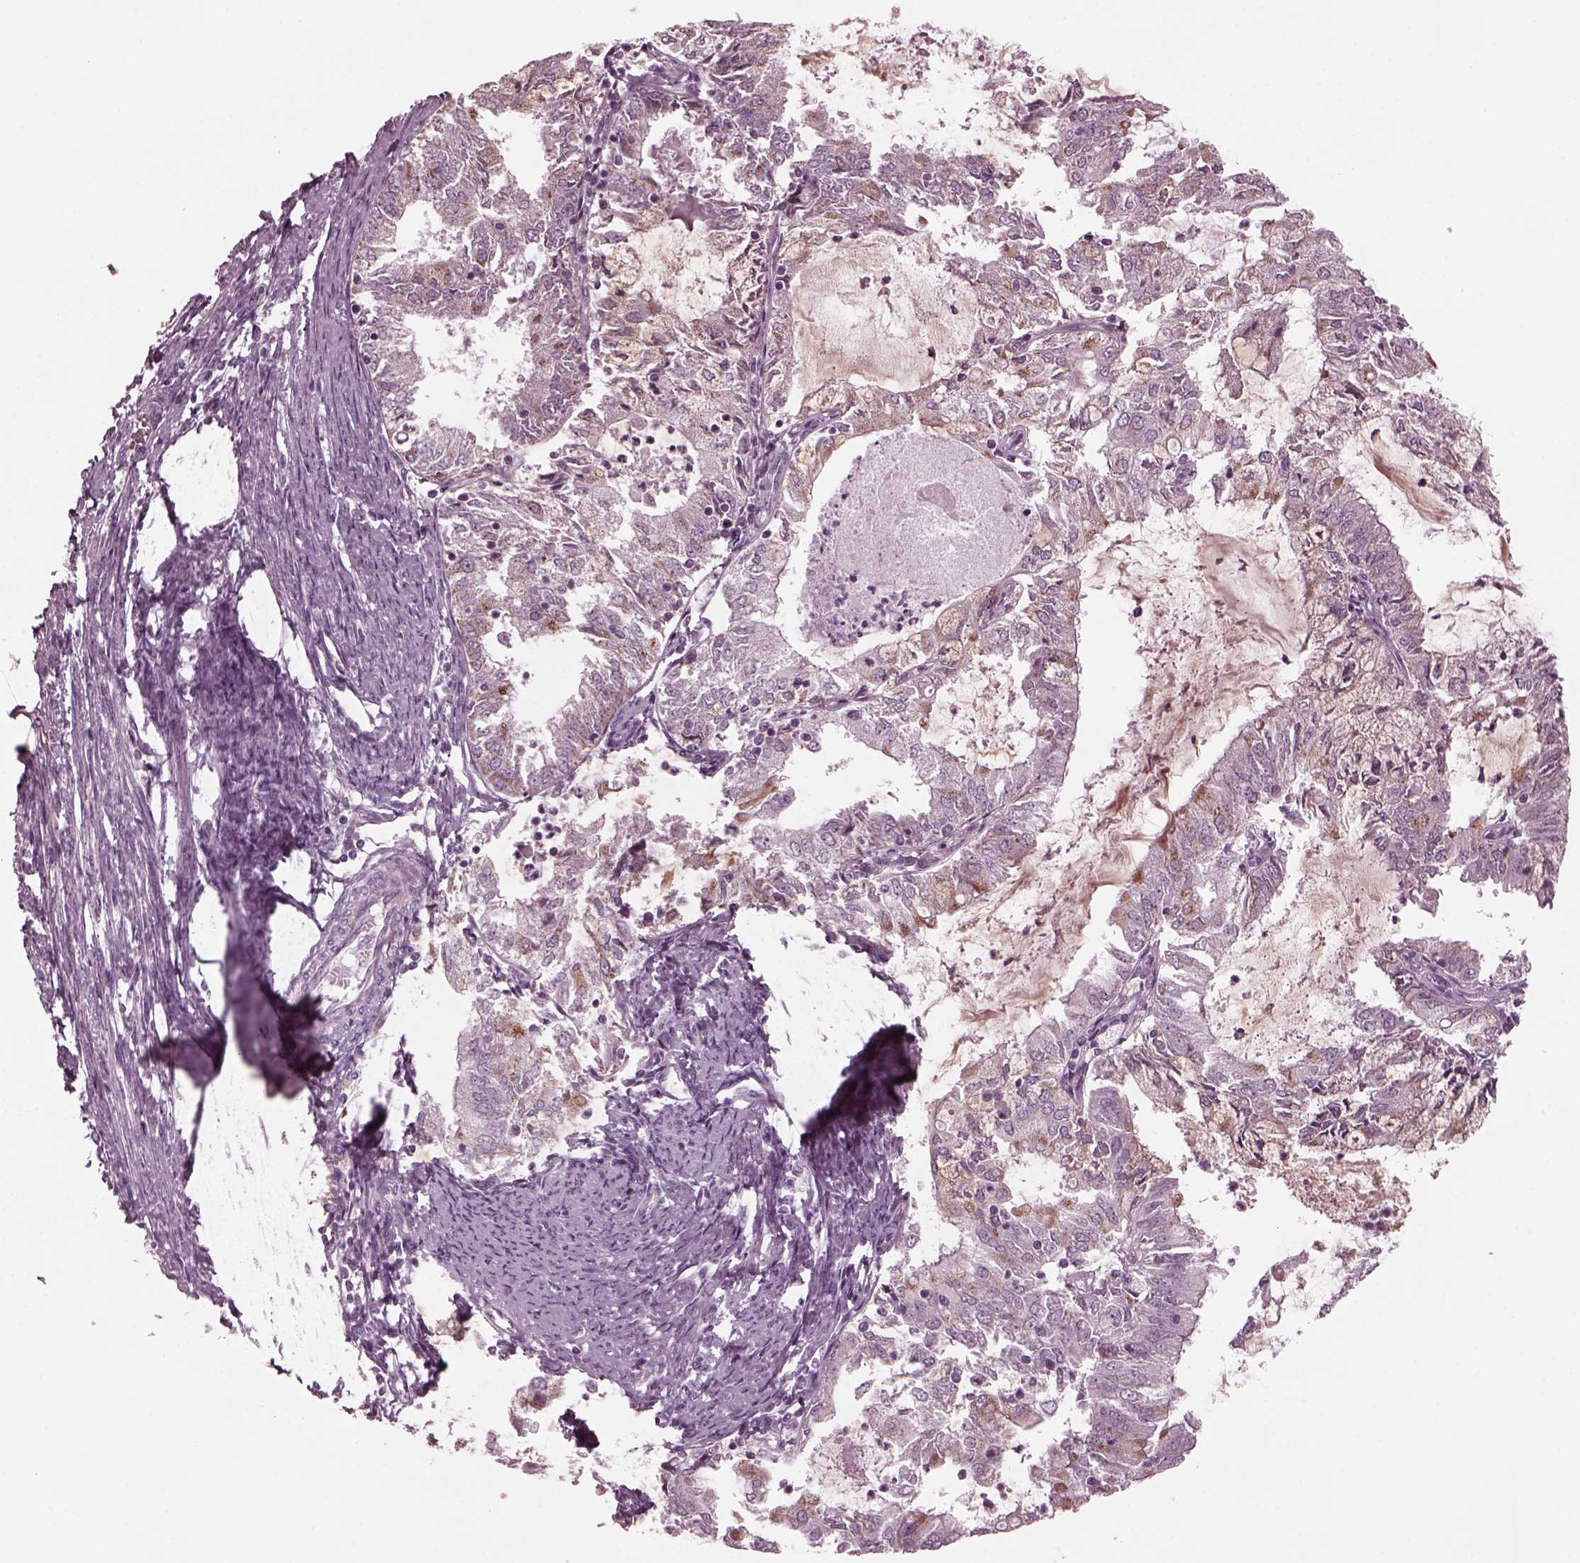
{"staining": {"intensity": "negative", "quantity": "none", "location": "none"}, "tissue": "endometrial cancer", "cell_type": "Tumor cells", "image_type": "cancer", "snomed": [{"axis": "morphology", "description": "Adenocarcinoma, NOS"}, {"axis": "topography", "description": "Endometrium"}], "caption": "This image is of endometrial cancer stained with immunohistochemistry (IHC) to label a protein in brown with the nuclei are counter-stained blue. There is no expression in tumor cells. (DAB immunohistochemistry (IHC) visualized using brightfield microscopy, high magnification).", "gene": "CELSR3", "patient": {"sex": "female", "age": 57}}